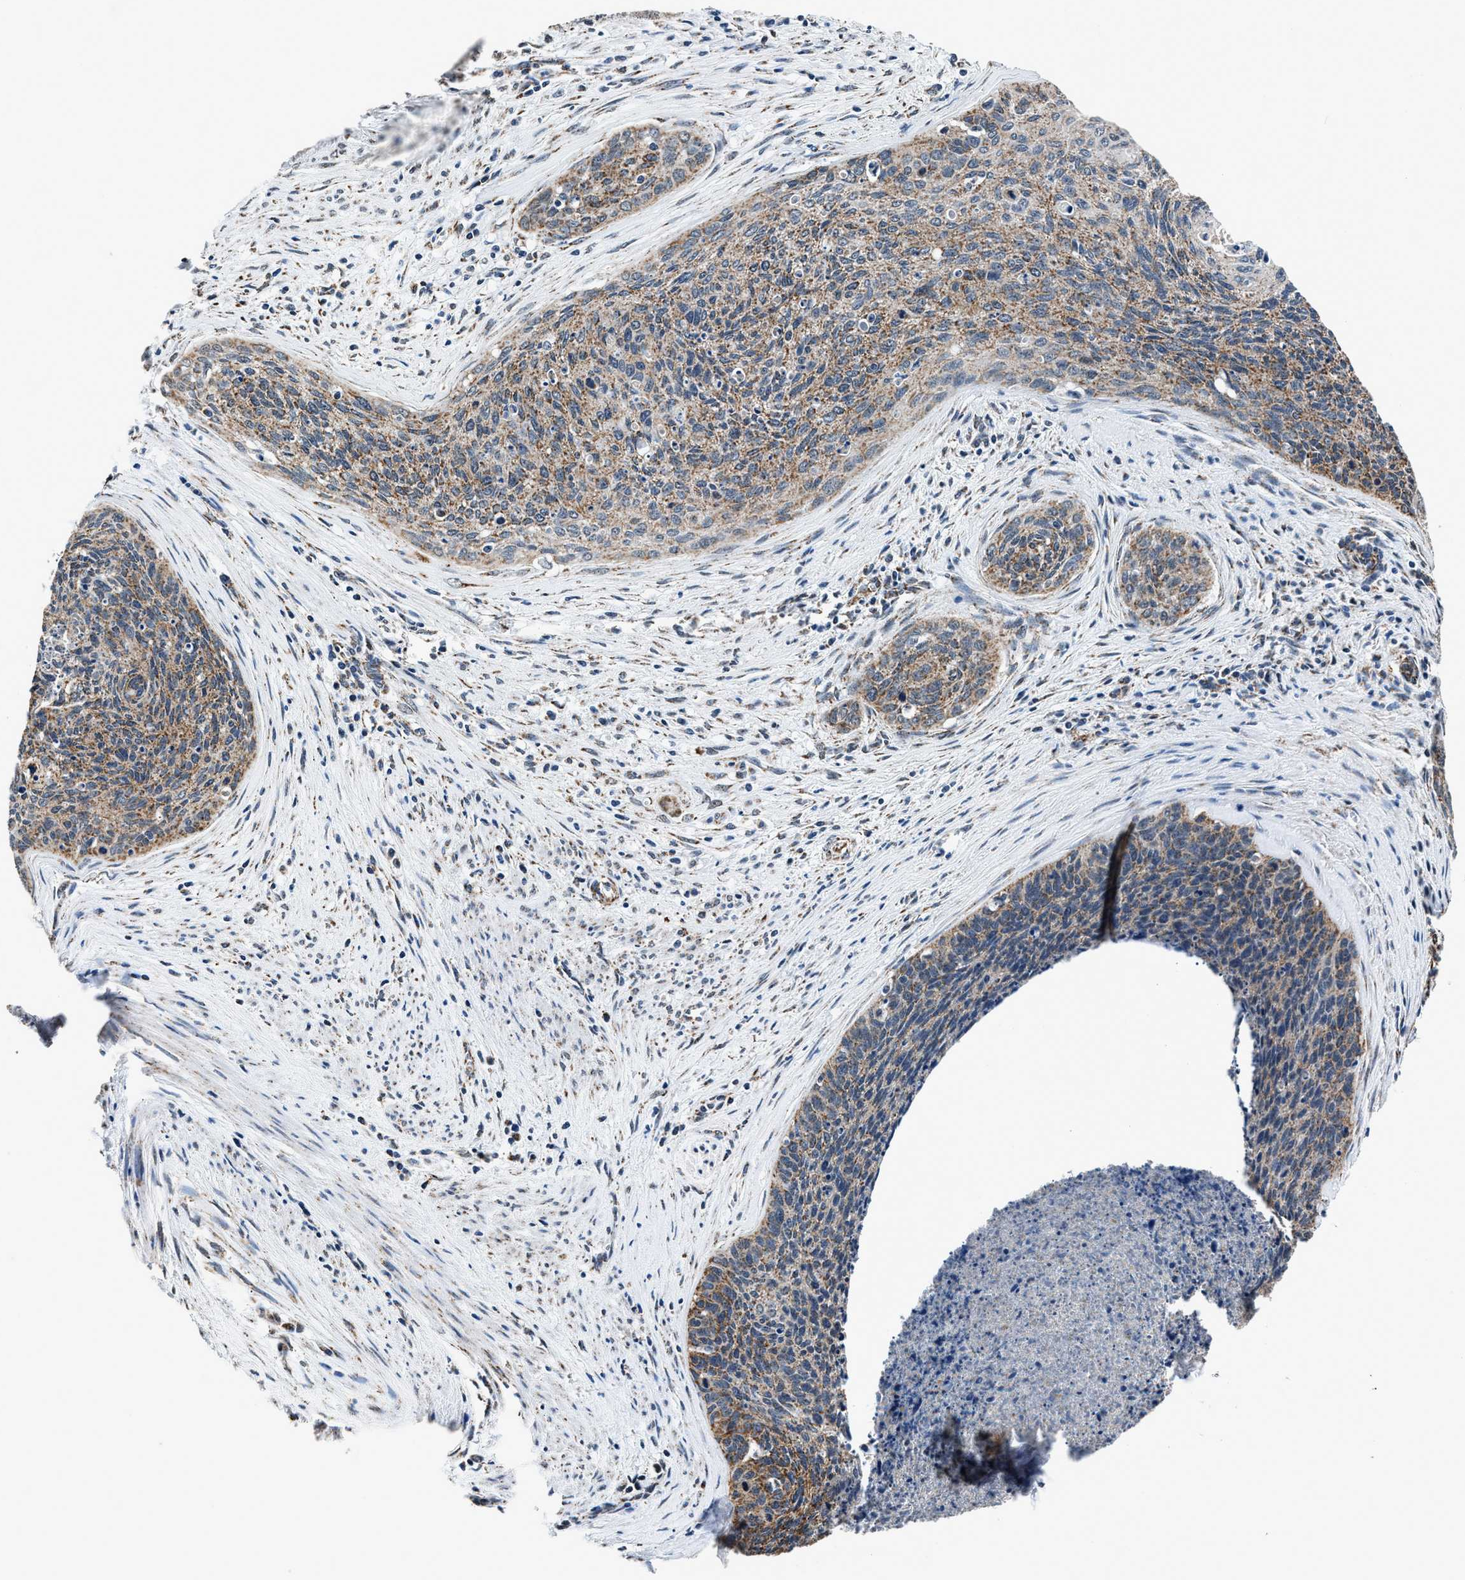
{"staining": {"intensity": "weak", "quantity": ">75%", "location": "cytoplasmic/membranous"}, "tissue": "cervical cancer", "cell_type": "Tumor cells", "image_type": "cancer", "snomed": [{"axis": "morphology", "description": "Squamous cell carcinoma, NOS"}, {"axis": "topography", "description": "Cervix"}], "caption": "Immunohistochemistry staining of squamous cell carcinoma (cervical), which shows low levels of weak cytoplasmic/membranous positivity in about >75% of tumor cells indicating weak cytoplasmic/membranous protein staining. The staining was performed using DAB (brown) for protein detection and nuclei were counterstained in hematoxylin (blue).", "gene": "HIBADH", "patient": {"sex": "female", "age": 55}}